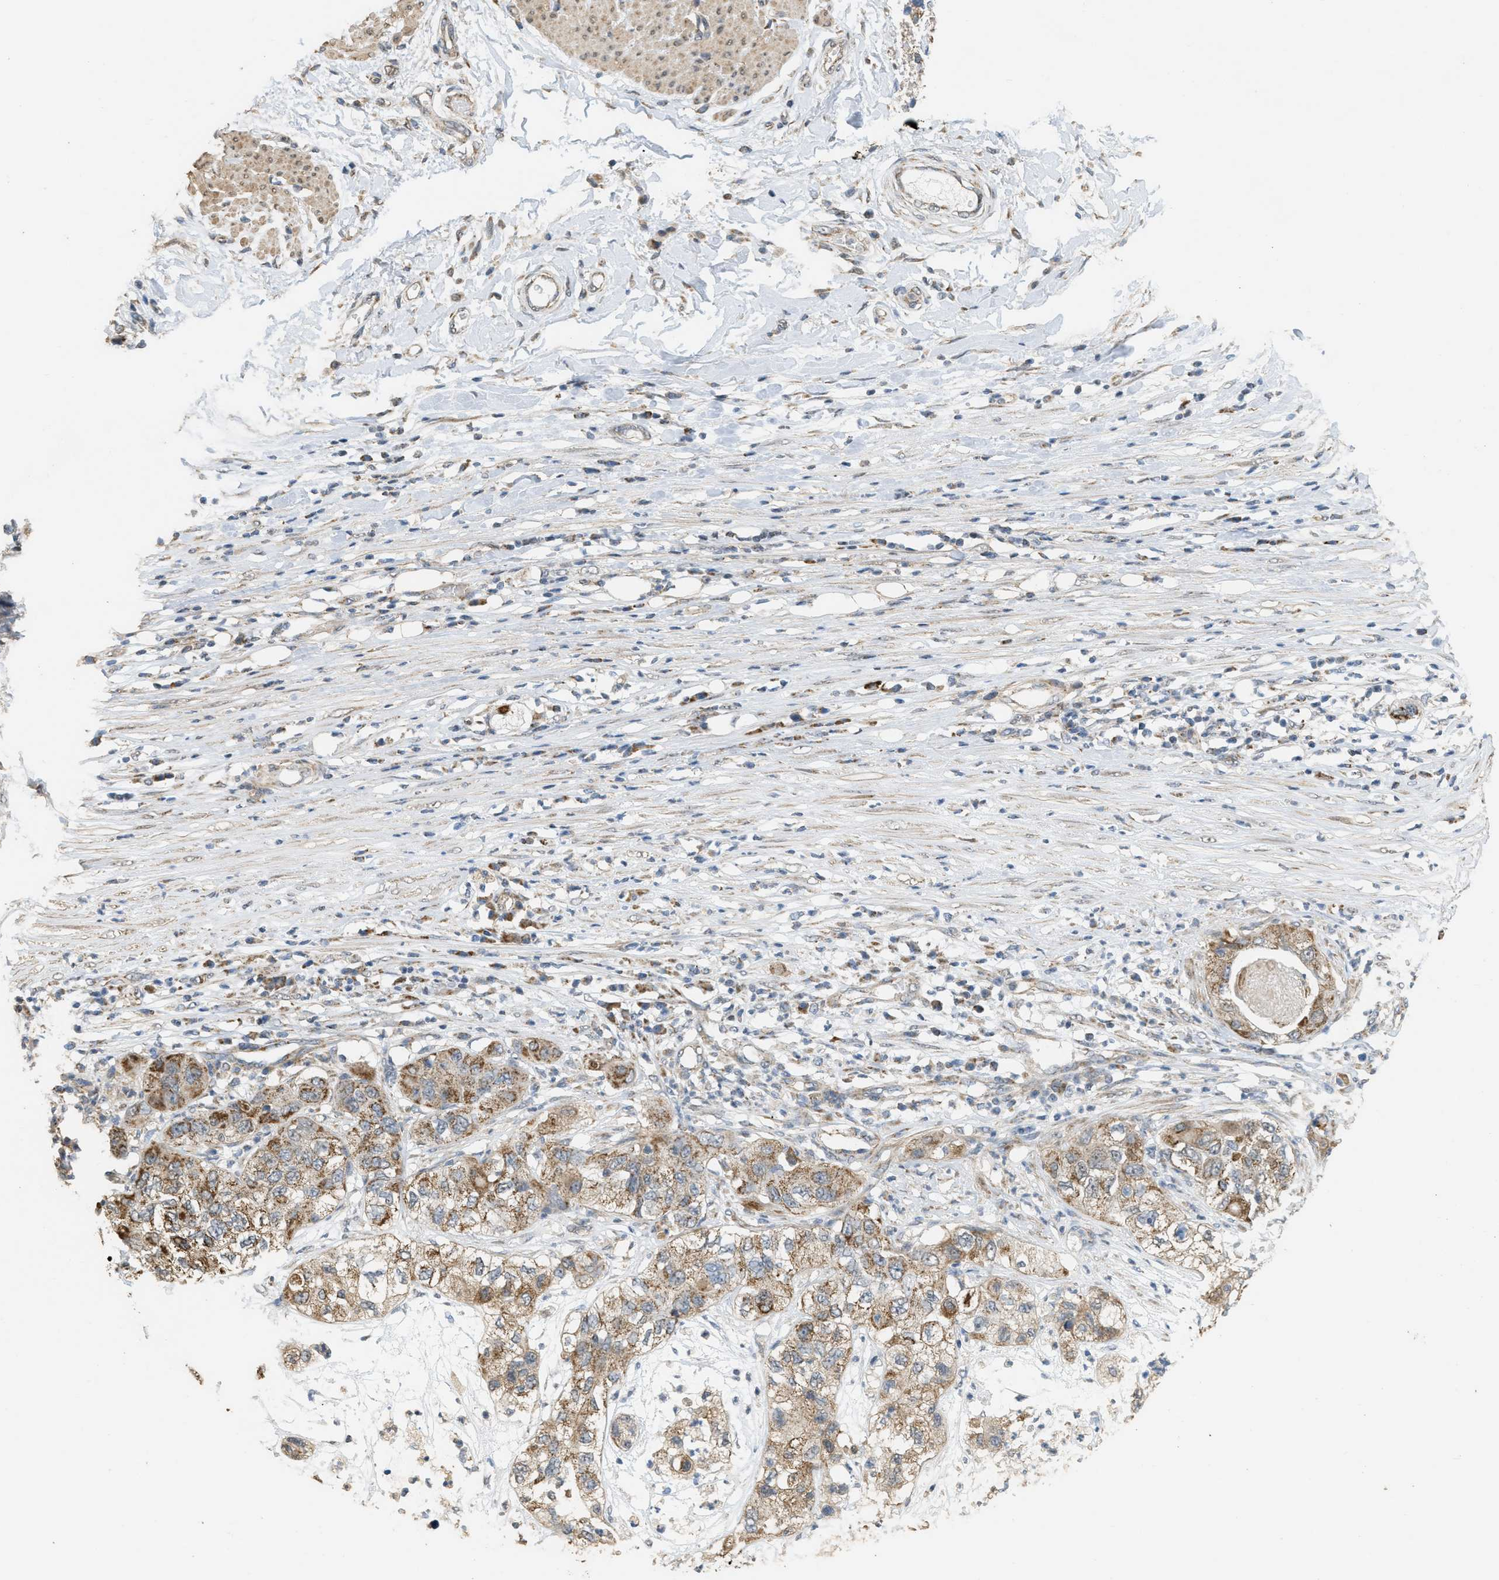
{"staining": {"intensity": "moderate", "quantity": ">75%", "location": "cytoplasmic/membranous"}, "tissue": "pancreatic cancer", "cell_type": "Tumor cells", "image_type": "cancer", "snomed": [{"axis": "morphology", "description": "Adenocarcinoma, NOS"}, {"axis": "topography", "description": "Pancreas"}], "caption": "Pancreatic cancer (adenocarcinoma) stained with DAB immunohistochemistry shows medium levels of moderate cytoplasmic/membranous staining in approximately >75% of tumor cells. (DAB (3,3'-diaminobenzidine) IHC with brightfield microscopy, high magnification).", "gene": "KCNA4", "patient": {"sex": "female", "age": 78}}